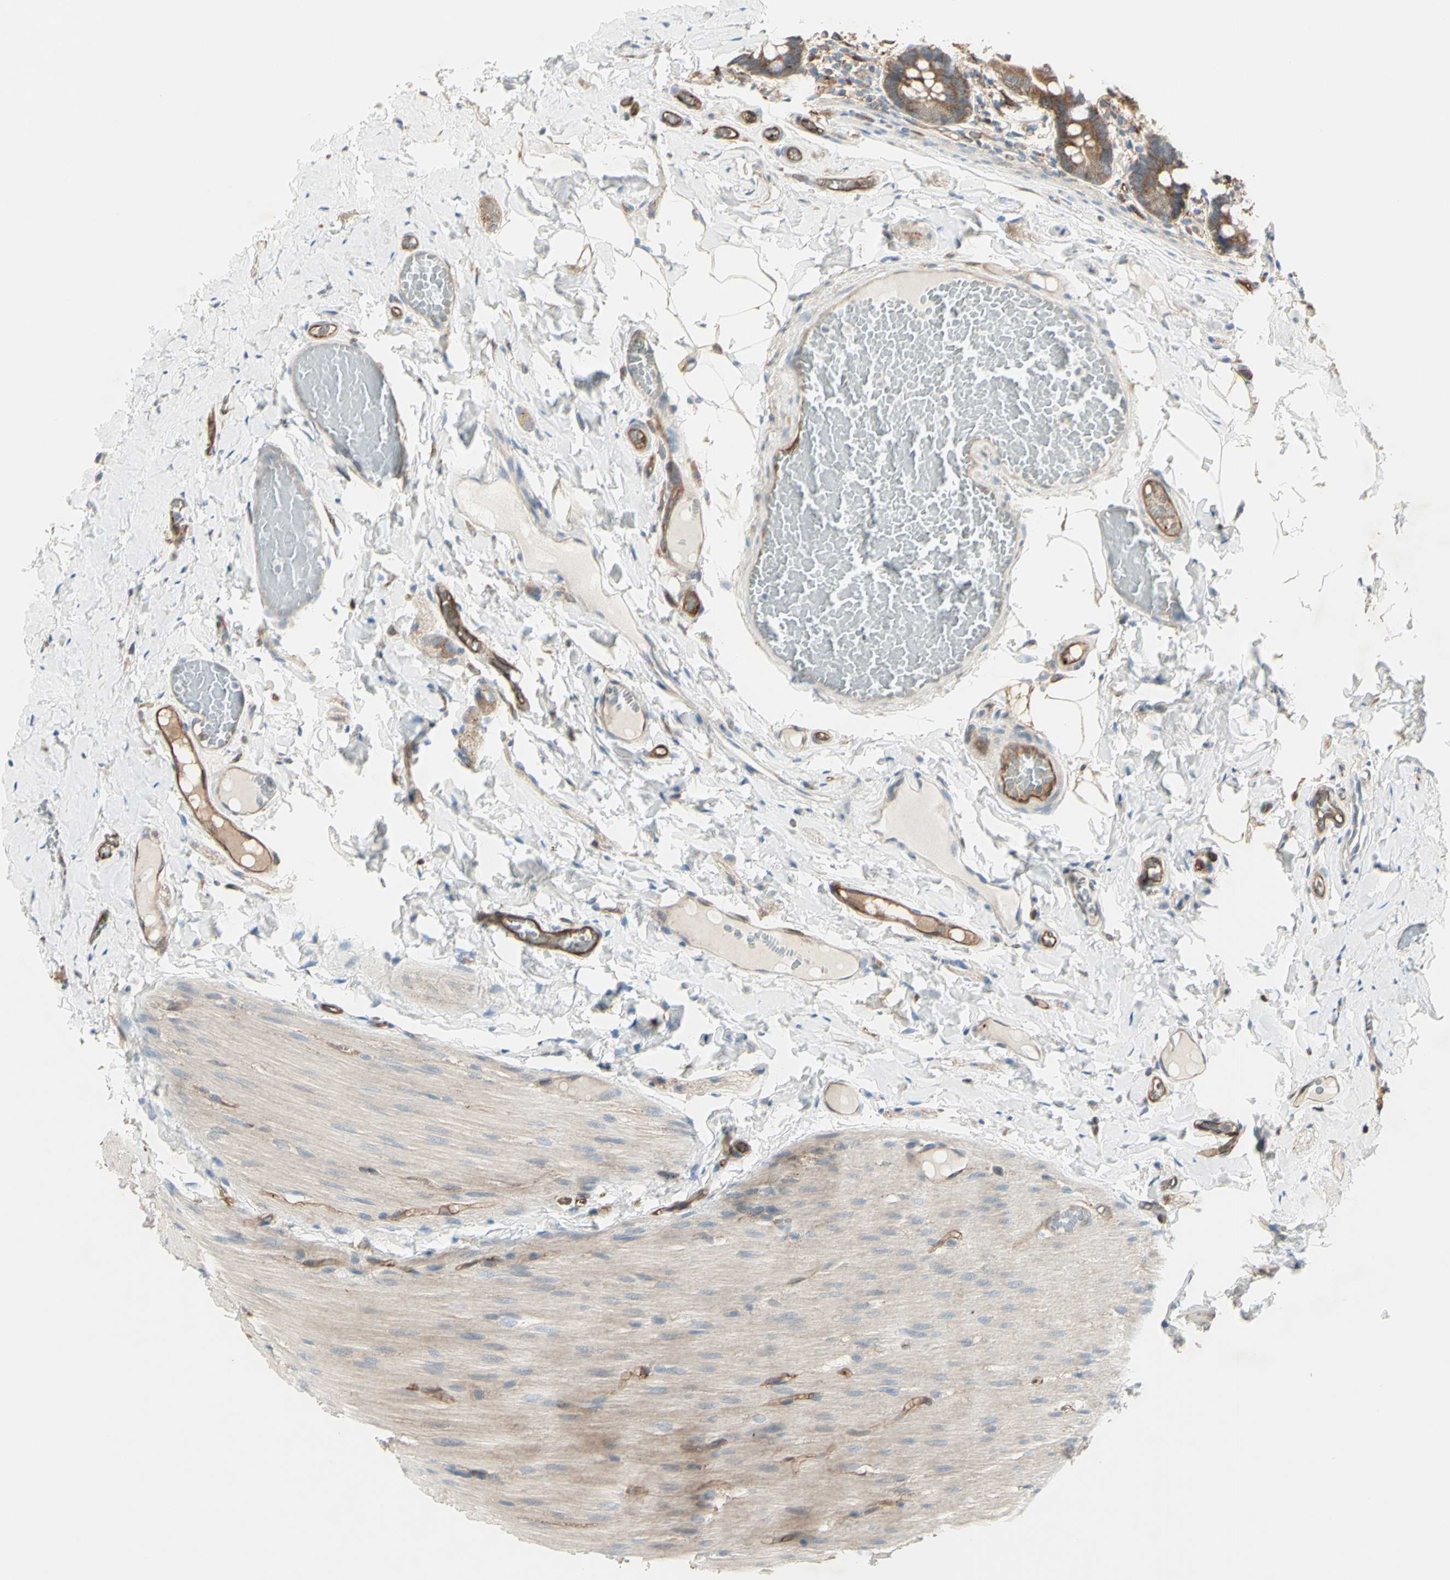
{"staining": {"intensity": "strong", "quantity": ">75%", "location": "cytoplasmic/membranous"}, "tissue": "small intestine", "cell_type": "Glandular cells", "image_type": "normal", "snomed": [{"axis": "morphology", "description": "Normal tissue, NOS"}, {"axis": "topography", "description": "Small intestine"}], "caption": "Immunohistochemistry photomicrograph of benign small intestine stained for a protein (brown), which exhibits high levels of strong cytoplasmic/membranous expression in approximately >75% of glandular cells.", "gene": "IGSF9B", "patient": {"sex": "male", "age": 41}}